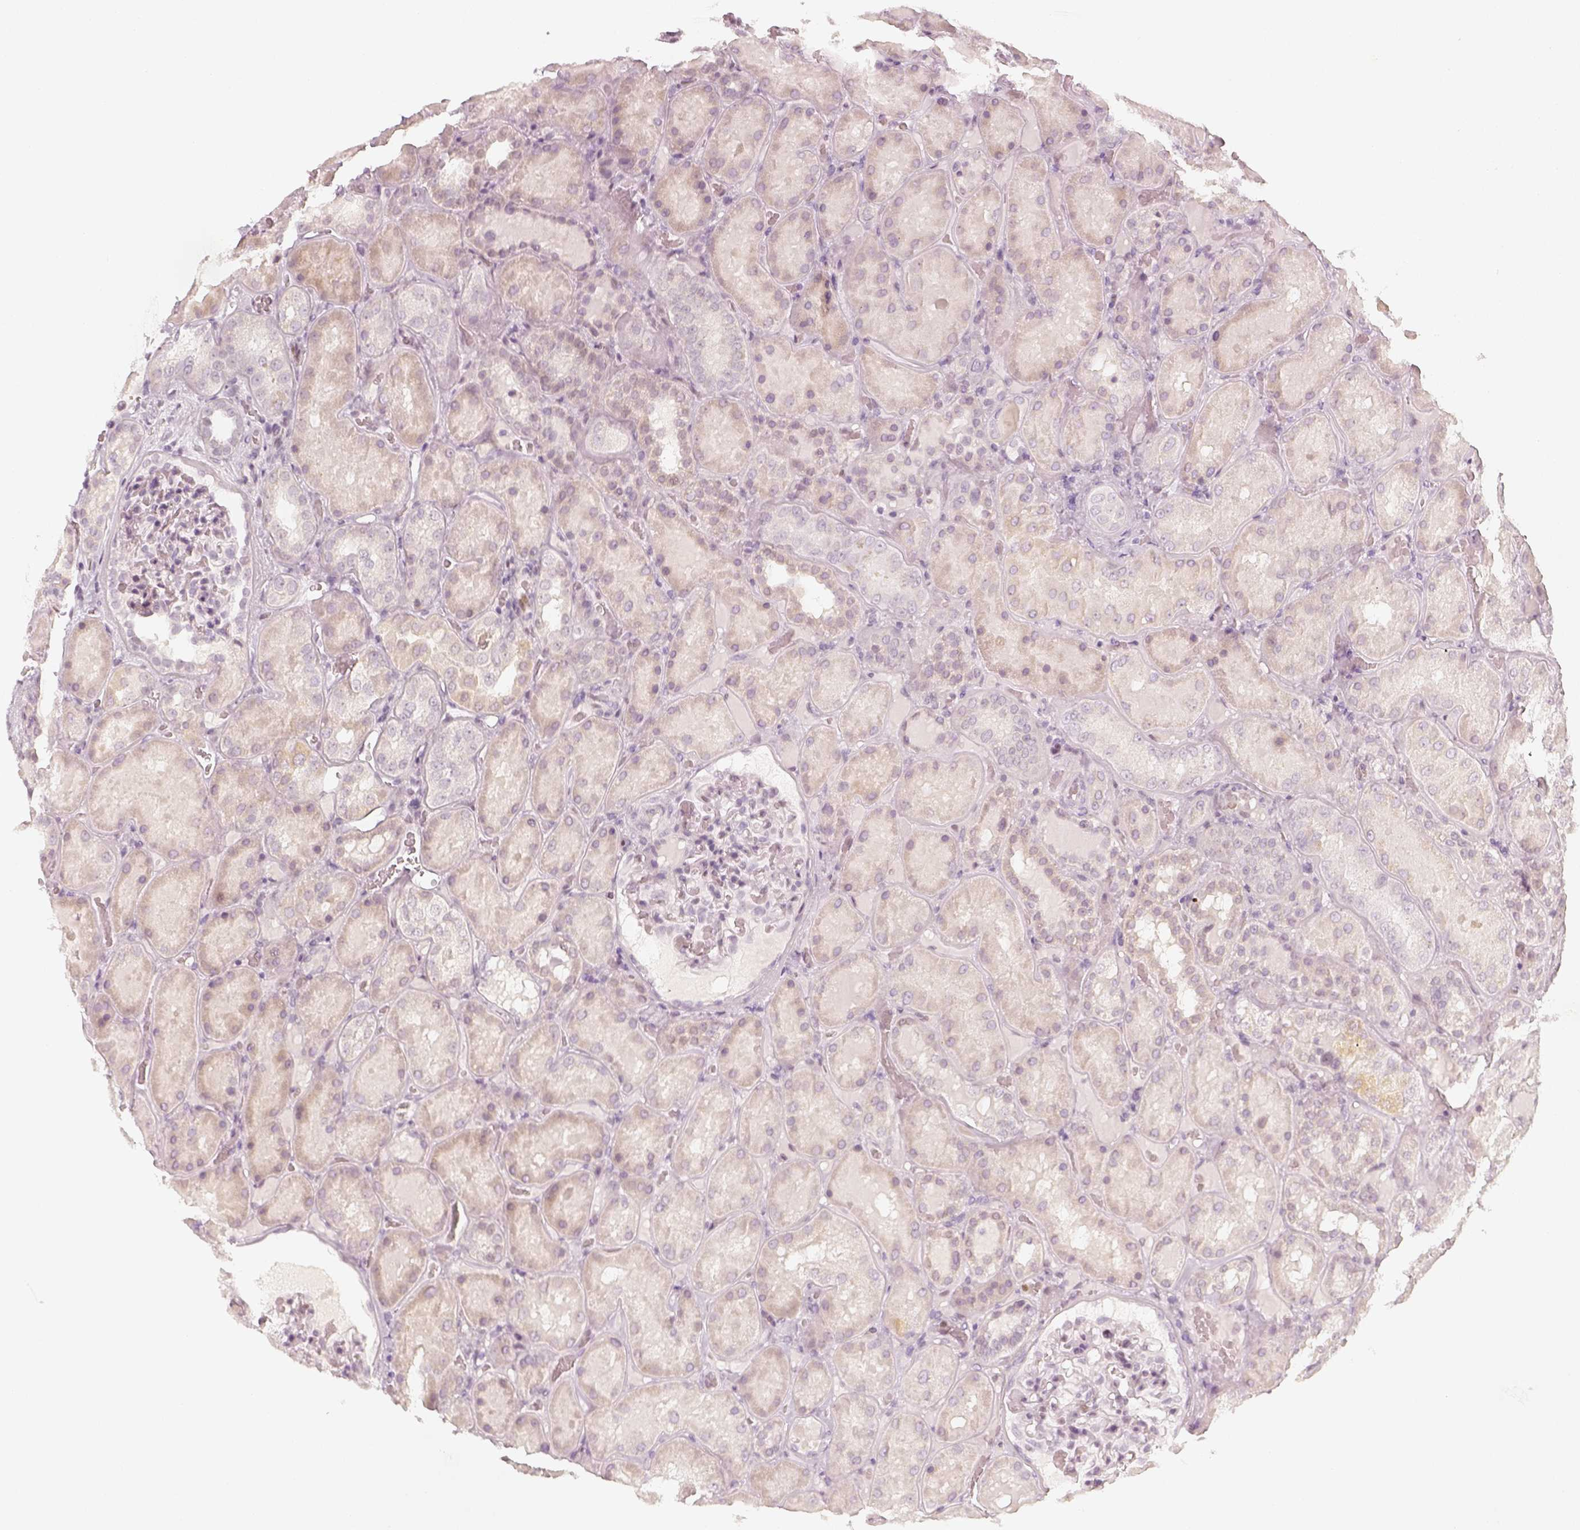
{"staining": {"intensity": "negative", "quantity": "none", "location": "none"}, "tissue": "kidney", "cell_type": "Cells in glomeruli", "image_type": "normal", "snomed": [{"axis": "morphology", "description": "Normal tissue, NOS"}, {"axis": "topography", "description": "Kidney"}], "caption": "This is an IHC micrograph of unremarkable human kidney. There is no positivity in cells in glomeruli.", "gene": "KRTAP2", "patient": {"sex": "male", "age": 73}}